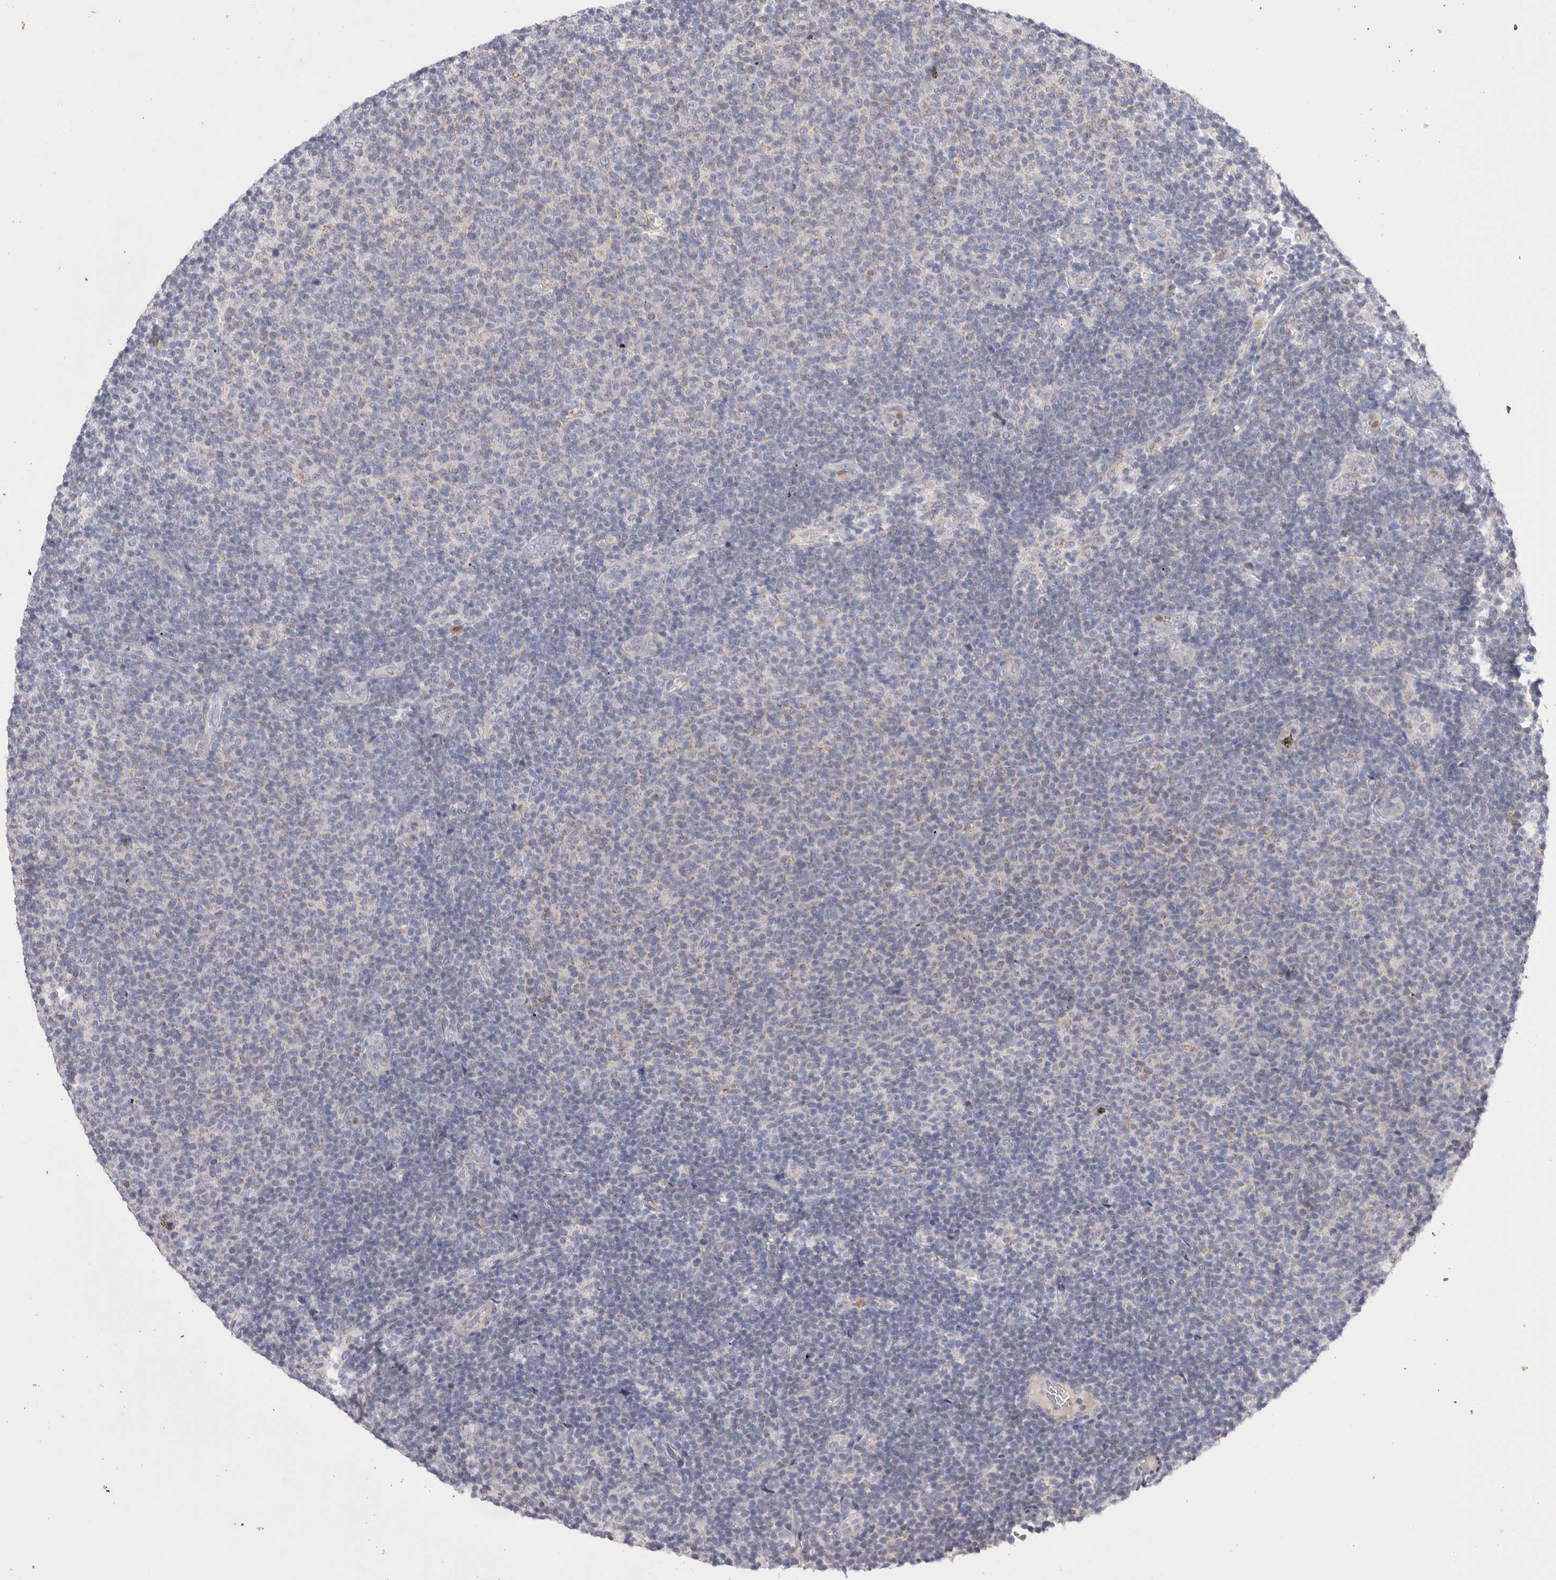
{"staining": {"intensity": "negative", "quantity": "none", "location": "none"}, "tissue": "lymphoma", "cell_type": "Tumor cells", "image_type": "cancer", "snomed": [{"axis": "morphology", "description": "Malignant lymphoma, non-Hodgkin's type, Low grade"}, {"axis": "topography", "description": "Lymph node"}], "caption": "A micrograph of lymphoma stained for a protein shows no brown staining in tumor cells.", "gene": "CCDC126", "patient": {"sex": "male", "age": 66}}